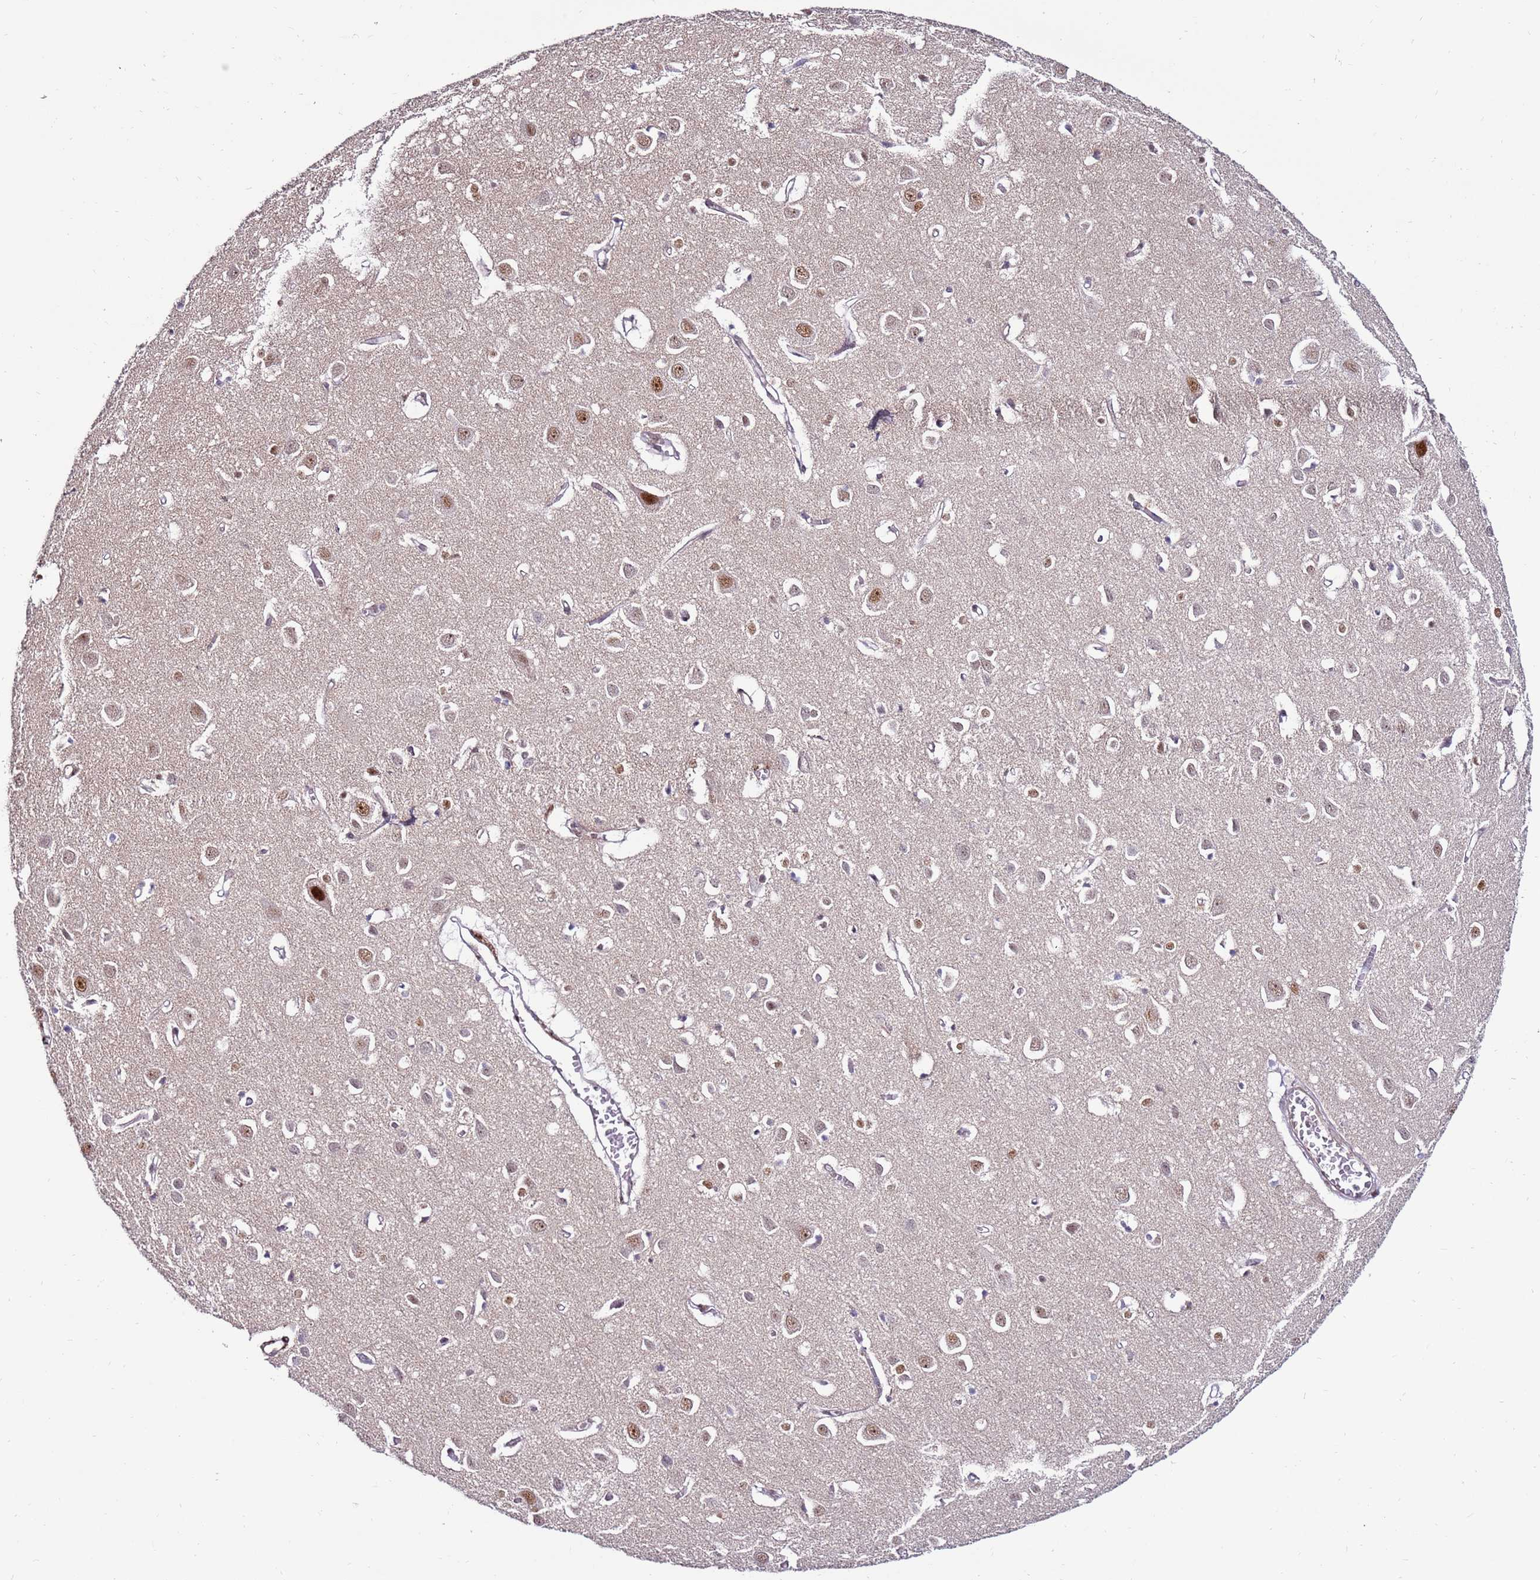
{"staining": {"intensity": "weak", "quantity": "<25%", "location": "nuclear"}, "tissue": "cerebral cortex", "cell_type": "Endothelial cells", "image_type": "normal", "snomed": [{"axis": "morphology", "description": "Normal tissue, NOS"}, {"axis": "topography", "description": "Cerebral cortex"}], "caption": "Immunohistochemistry (IHC) histopathology image of unremarkable human cerebral cortex stained for a protein (brown), which reveals no positivity in endothelial cells.", "gene": "KPNA4", "patient": {"sex": "female", "age": 64}}